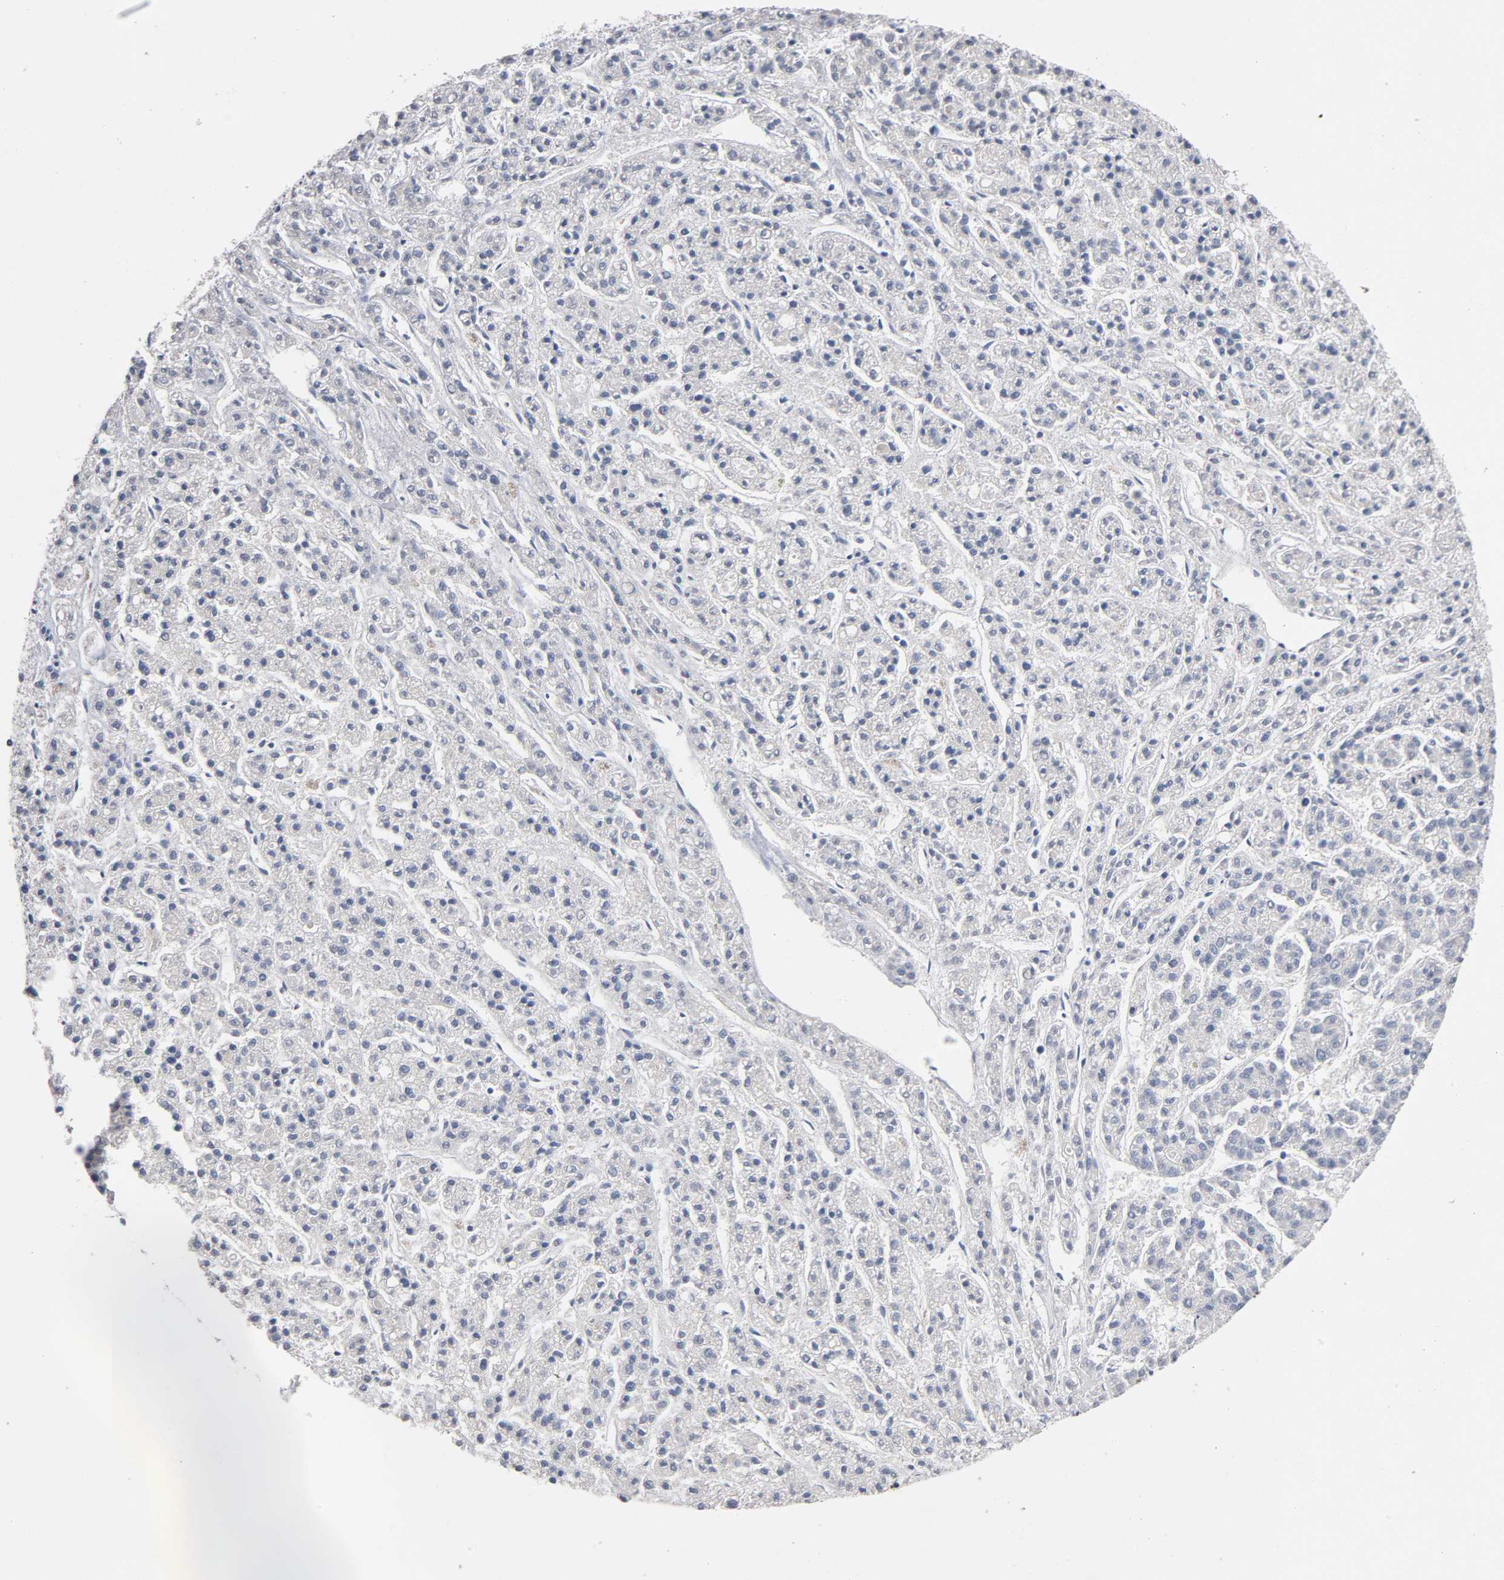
{"staining": {"intensity": "negative", "quantity": "none", "location": "none"}, "tissue": "liver cancer", "cell_type": "Tumor cells", "image_type": "cancer", "snomed": [{"axis": "morphology", "description": "Carcinoma, Hepatocellular, NOS"}, {"axis": "topography", "description": "Liver"}], "caption": "The image shows no staining of tumor cells in liver hepatocellular carcinoma.", "gene": "ZCCHC13", "patient": {"sex": "male", "age": 70}}